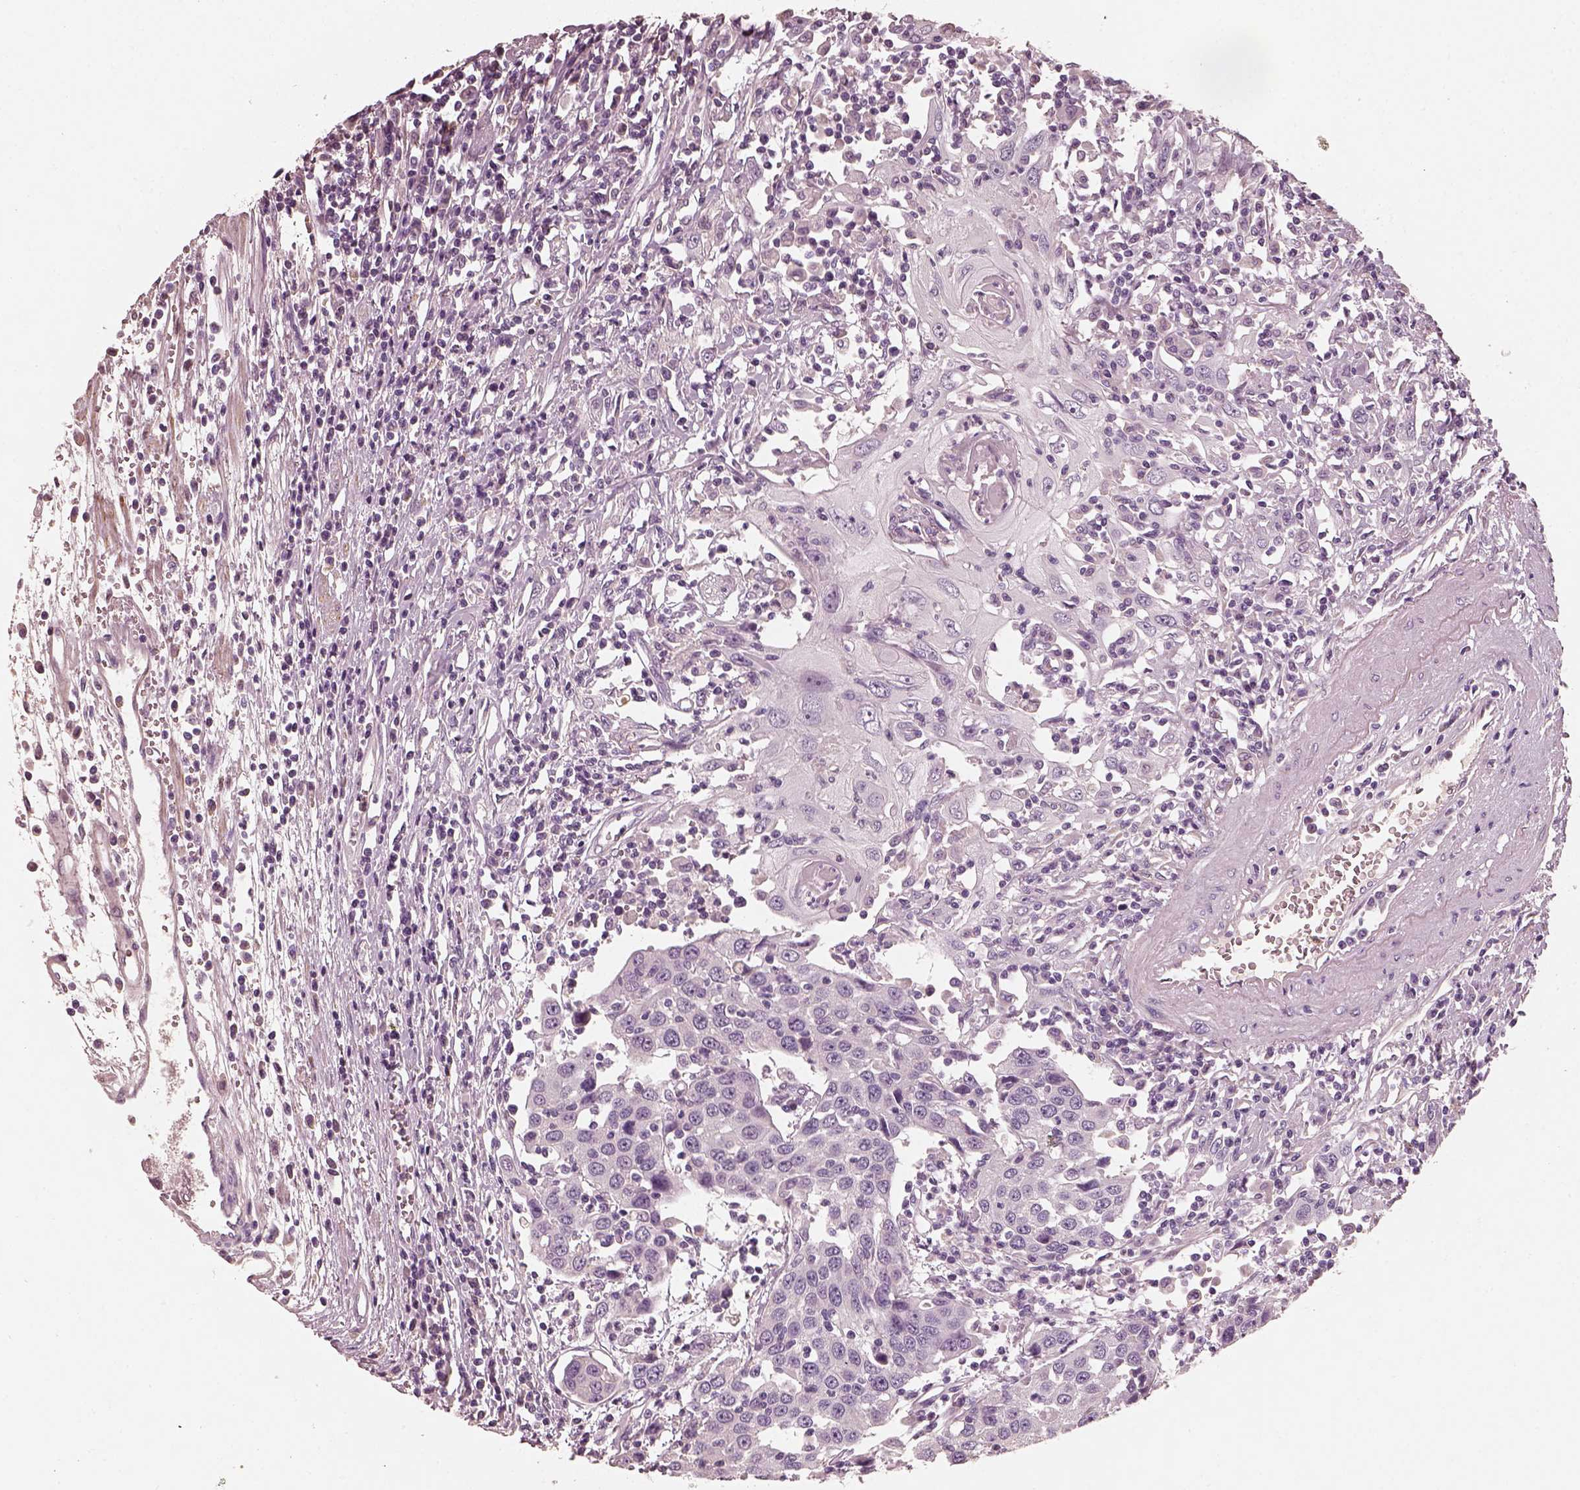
{"staining": {"intensity": "negative", "quantity": "none", "location": "none"}, "tissue": "urothelial cancer", "cell_type": "Tumor cells", "image_type": "cancer", "snomed": [{"axis": "morphology", "description": "Urothelial carcinoma, High grade"}, {"axis": "topography", "description": "Urinary bladder"}], "caption": "High magnification brightfield microscopy of urothelial cancer stained with DAB (3,3'-diaminobenzidine) (brown) and counterstained with hematoxylin (blue): tumor cells show no significant expression.", "gene": "RS1", "patient": {"sex": "female", "age": 85}}